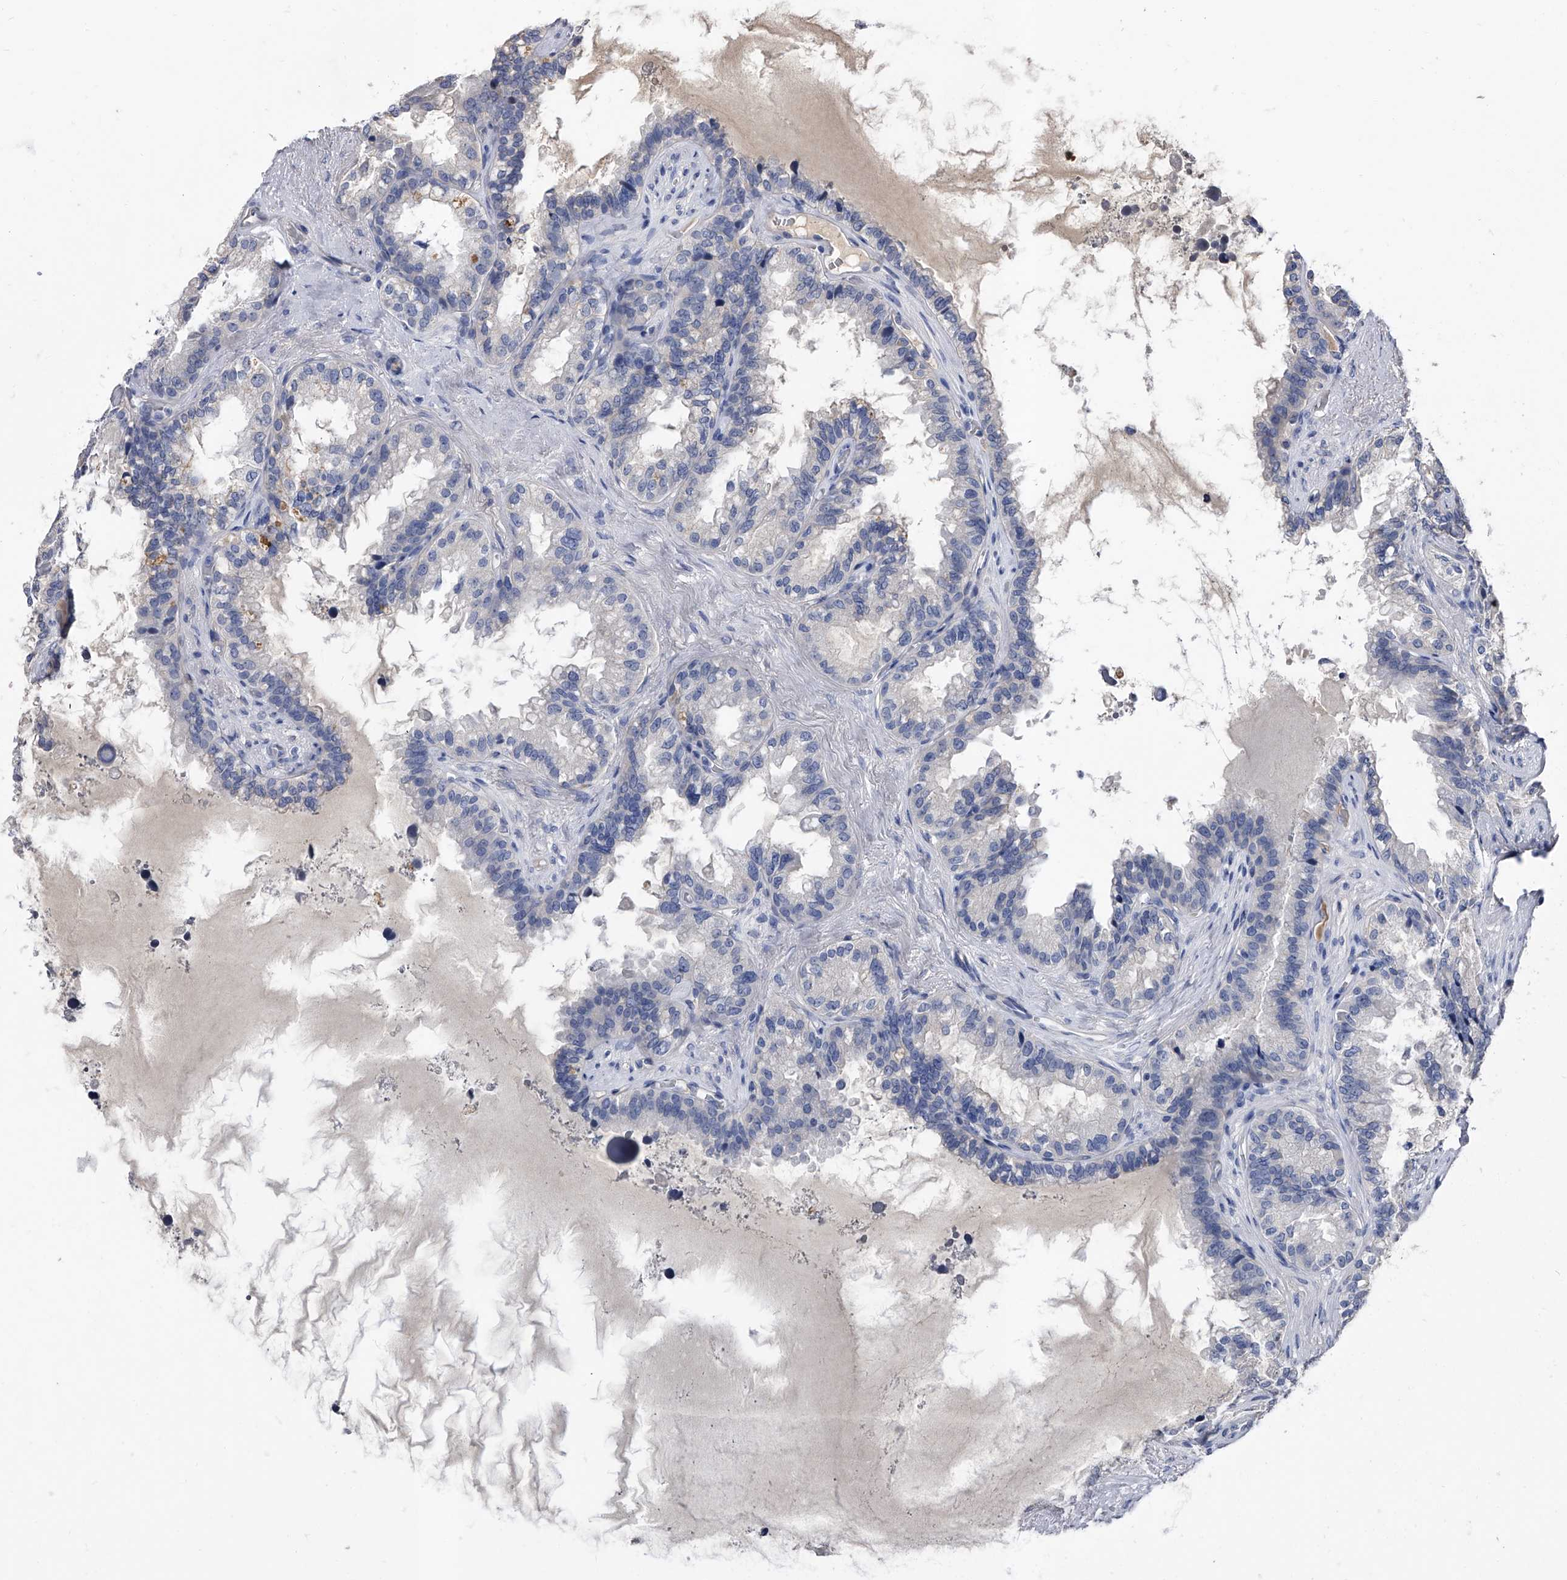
{"staining": {"intensity": "negative", "quantity": "none", "location": "none"}, "tissue": "seminal vesicle", "cell_type": "Glandular cells", "image_type": "normal", "snomed": [{"axis": "morphology", "description": "Normal tissue, NOS"}, {"axis": "topography", "description": "Seminal veicle"}], "caption": "Immunohistochemical staining of benign seminal vesicle reveals no significant staining in glandular cells.", "gene": "EFCAB7", "patient": {"sex": "male", "age": 80}}